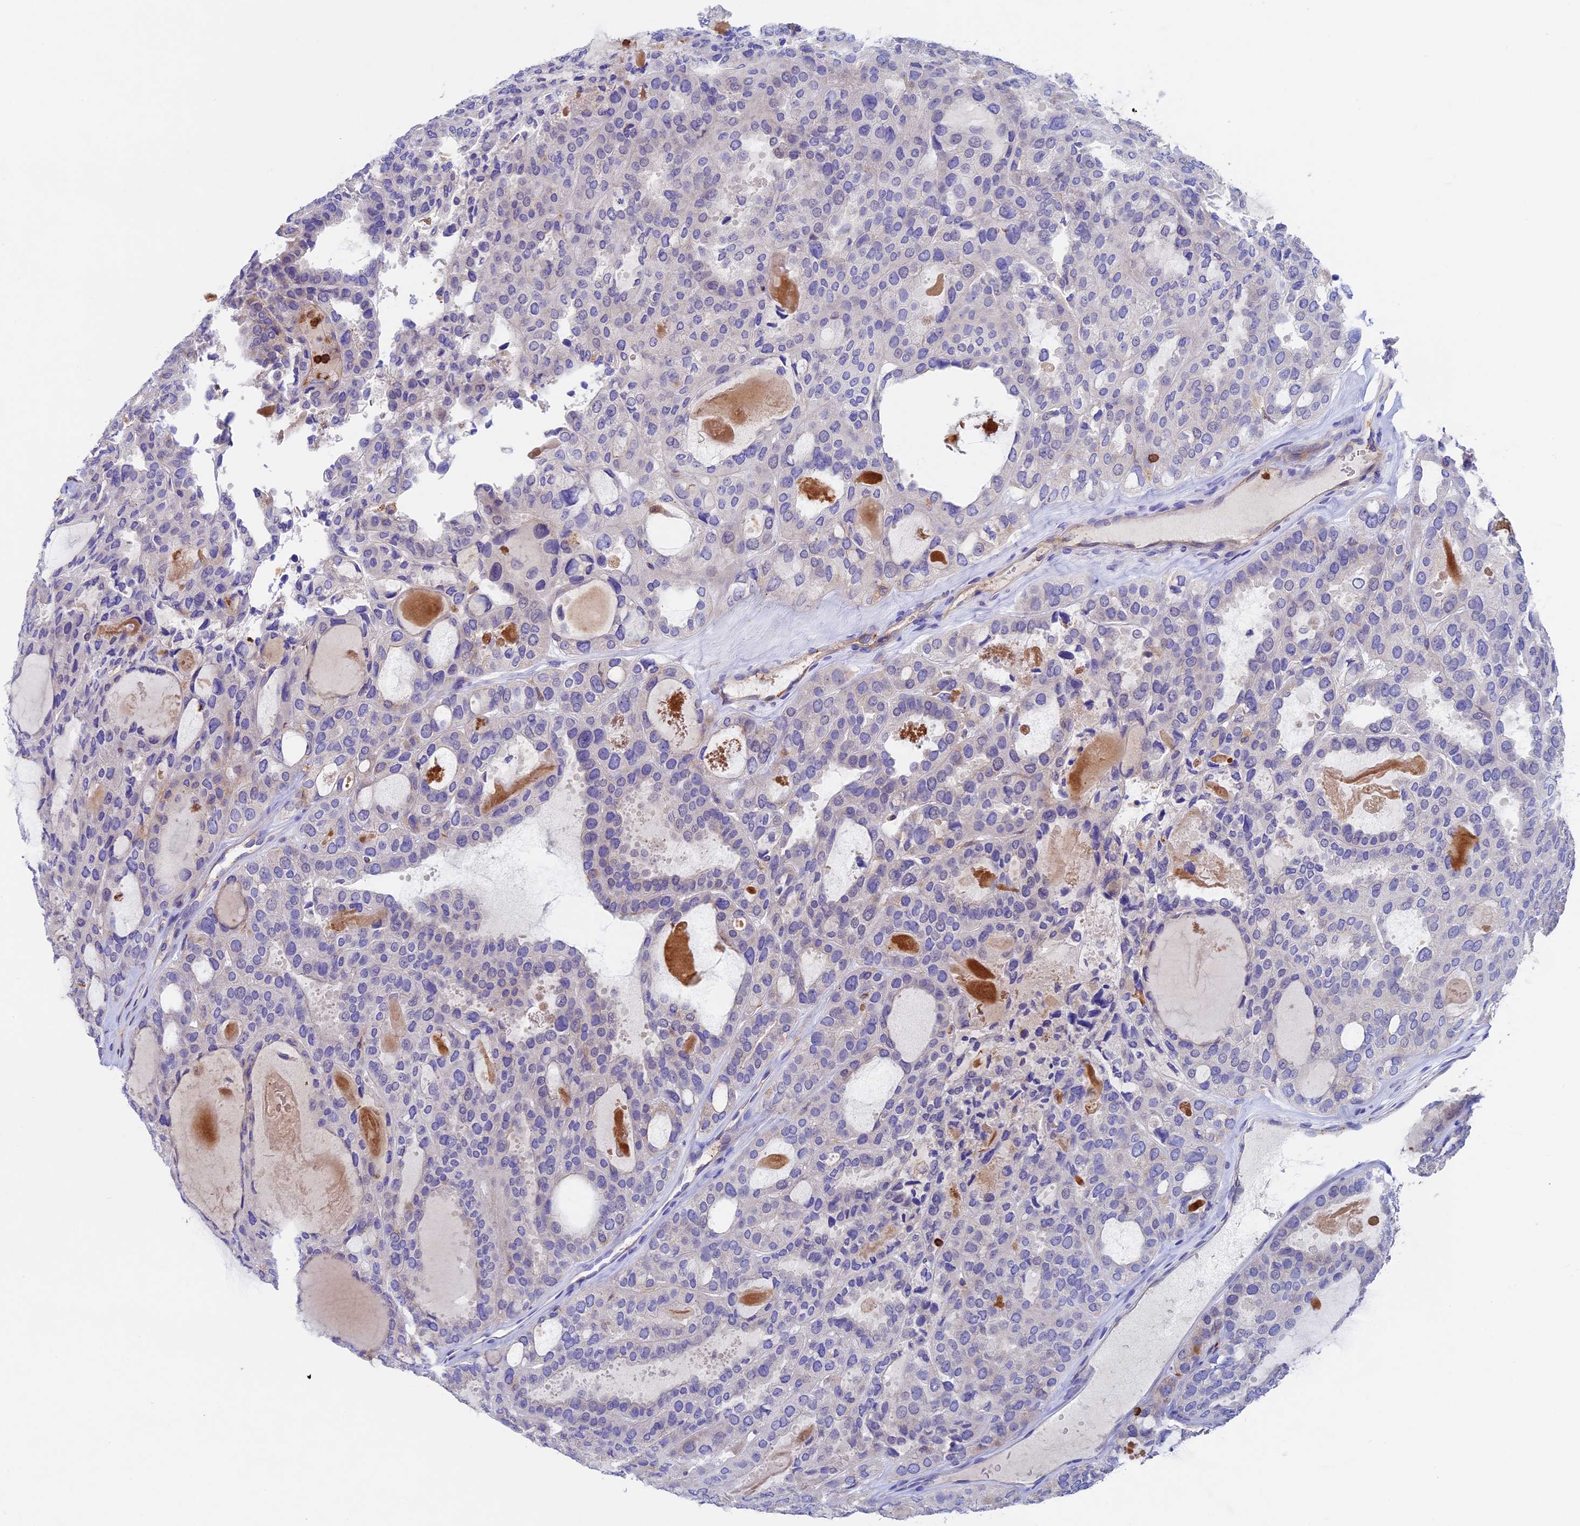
{"staining": {"intensity": "negative", "quantity": "none", "location": "none"}, "tissue": "thyroid cancer", "cell_type": "Tumor cells", "image_type": "cancer", "snomed": [{"axis": "morphology", "description": "Follicular adenoma carcinoma, NOS"}, {"axis": "topography", "description": "Thyroid gland"}], "caption": "A histopathology image of human thyroid follicular adenoma carcinoma is negative for staining in tumor cells.", "gene": "ADAT1", "patient": {"sex": "male", "age": 75}}